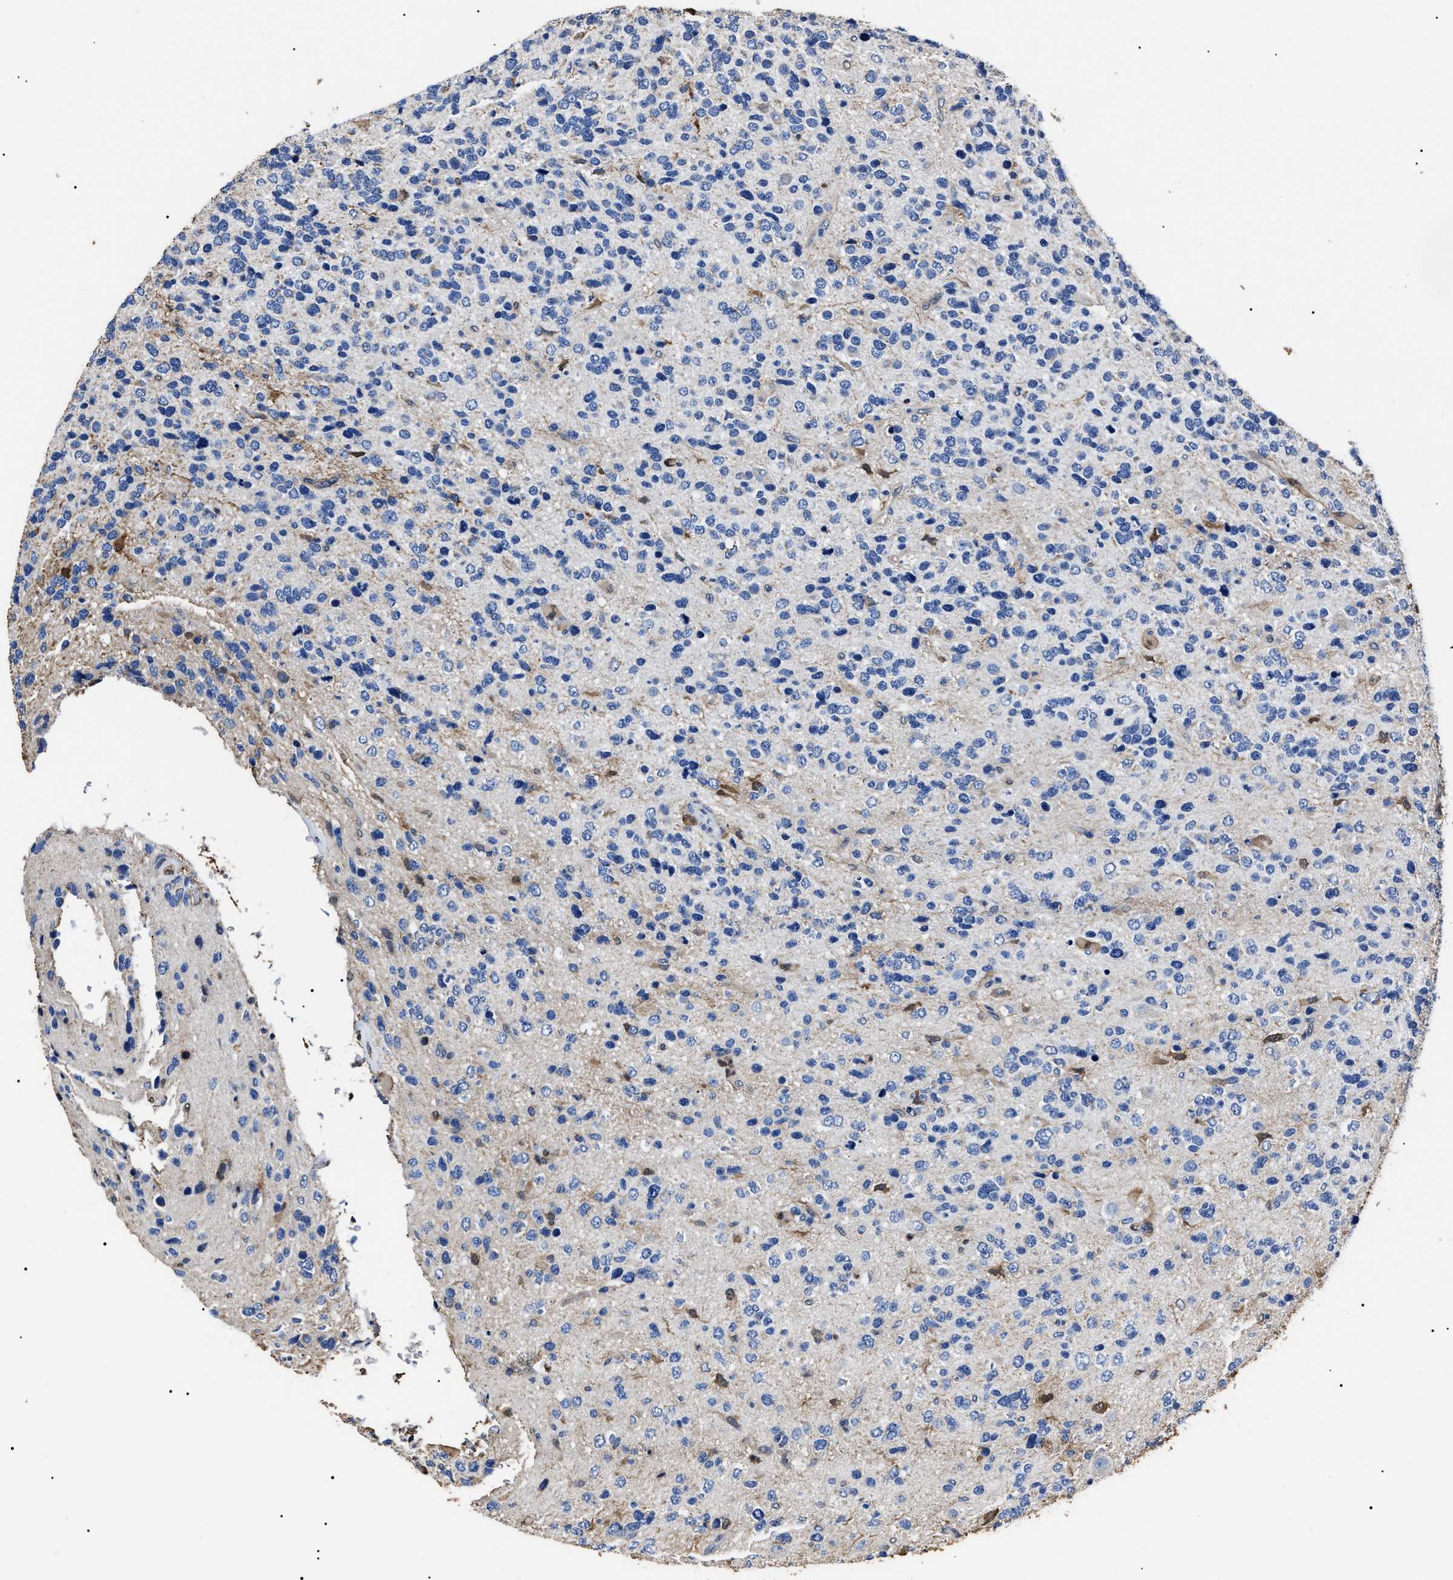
{"staining": {"intensity": "negative", "quantity": "none", "location": "none"}, "tissue": "glioma", "cell_type": "Tumor cells", "image_type": "cancer", "snomed": [{"axis": "morphology", "description": "Glioma, malignant, High grade"}, {"axis": "topography", "description": "Brain"}], "caption": "The immunohistochemistry image has no significant expression in tumor cells of glioma tissue.", "gene": "ALDH1A1", "patient": {"sex": "female", "age": 58}}